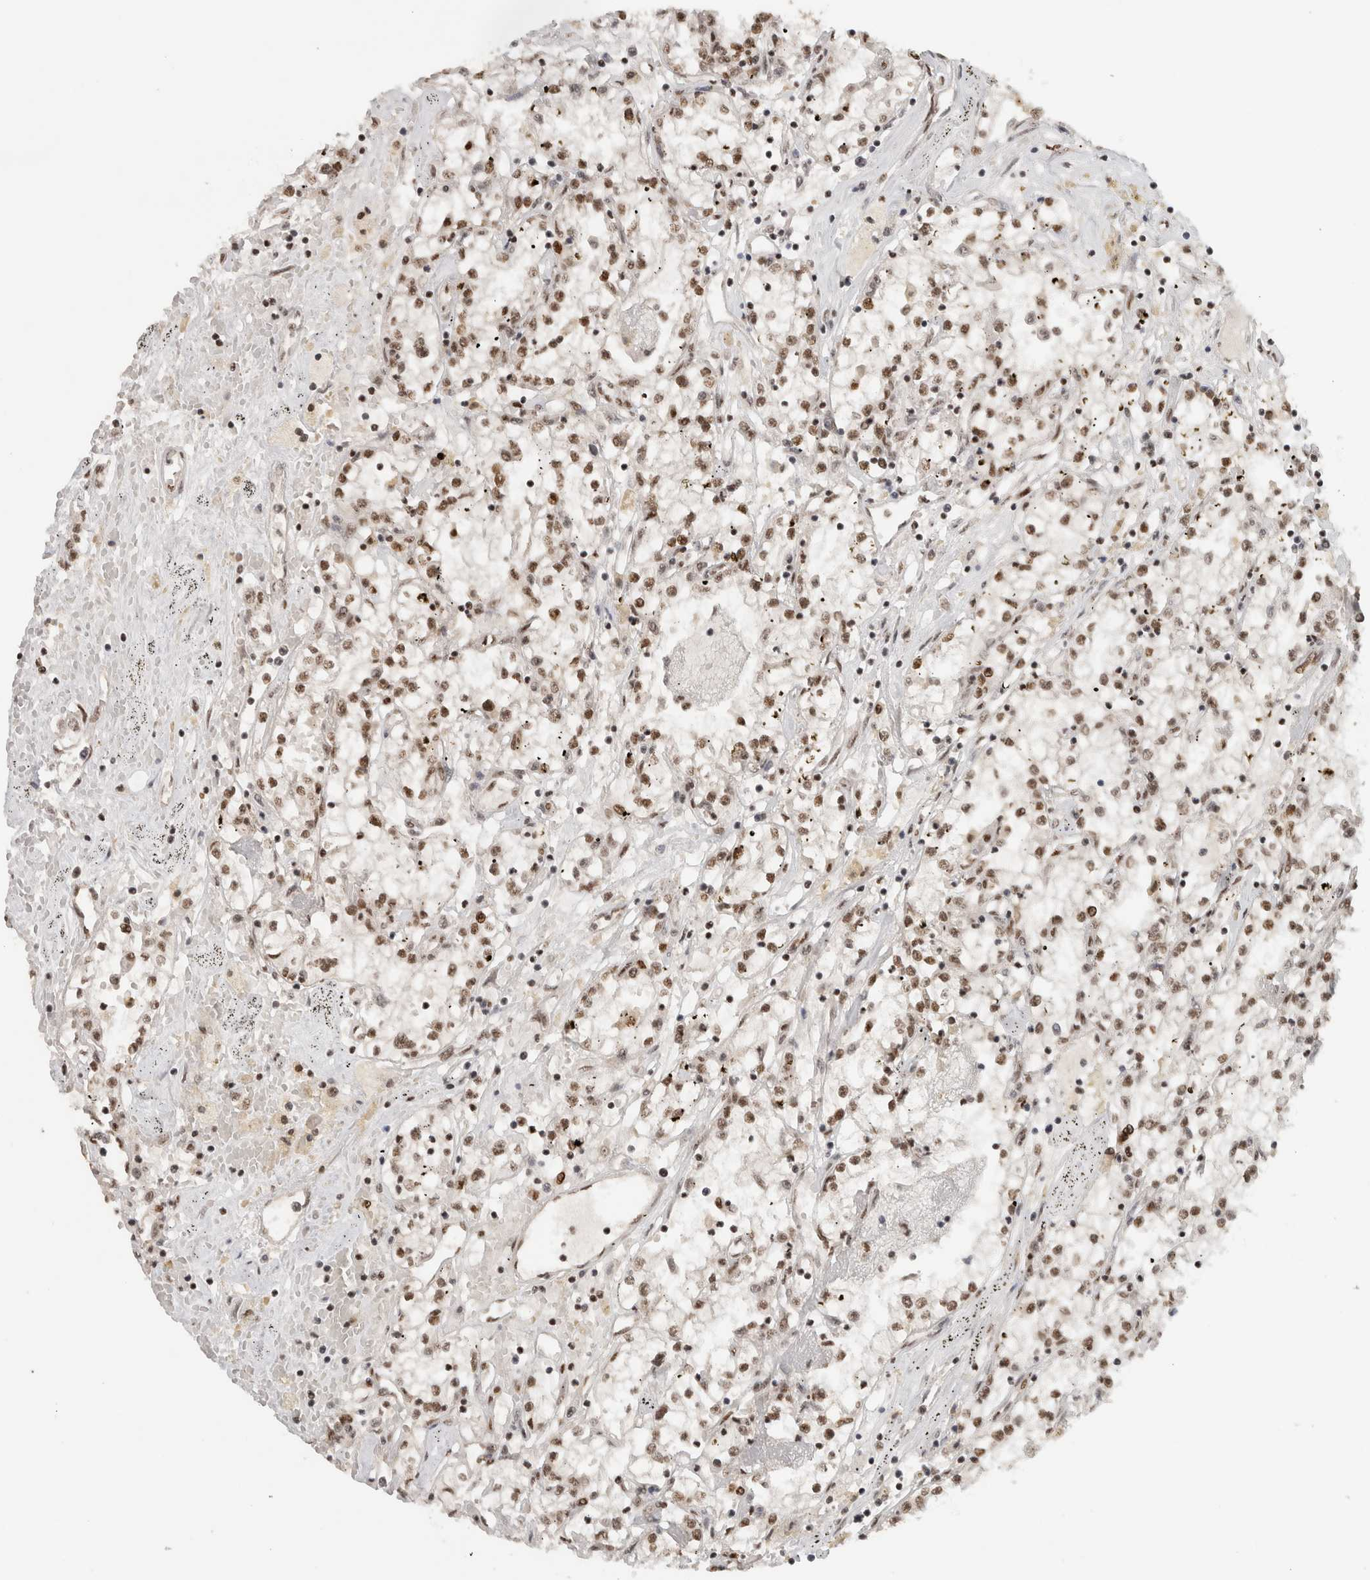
{"staining": {"intensity": "moderate", "quantity": ">75%", "location": "nuclear"}, "tissue": "renal cancer", "cell_type": "Tumor cells", "image_type": "cancer", "snomed": [{"axis": "morphology", "description": "Adenocarcinoma, NOS"}, {"axis": "topography", "description": "Kidney"}], "caption": "Immunohistochemistry (IHC) histopathology image of neoplastic tissue: human renal cancer (adenocarcinoma) stained using immunohistochemistry (IHC) displays medium levels of moderate protein expression localized specifically in the nuclear of tumor cells, appearing as a nuclear brown color.", "gene": "EBNA1BP2", "patient": {"sex": "male", "age": 56}}